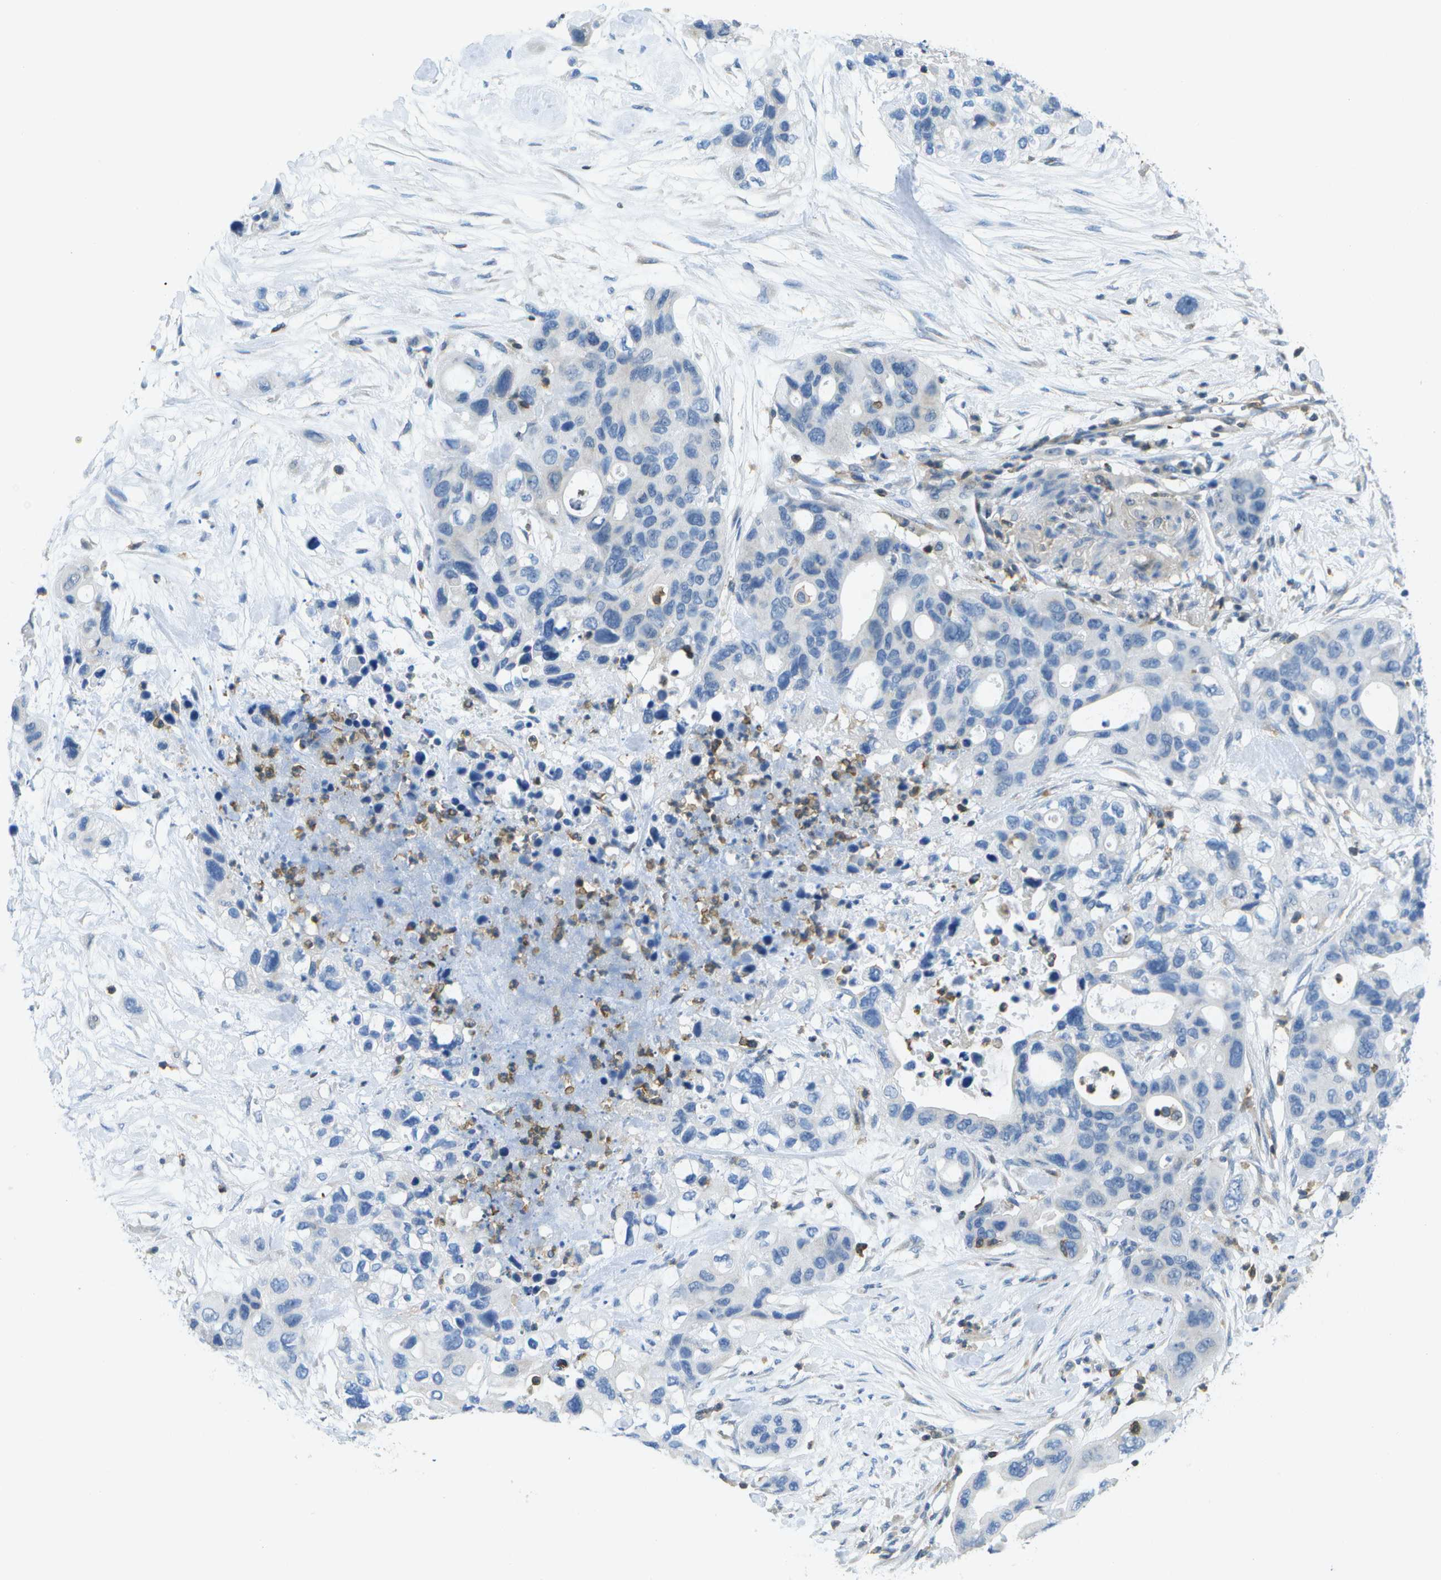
{"staining": {"intensity": "negative", "quantity": "none", "location": "none"}, "tissue": "pancreatic cancer", "cell_type": "Tumor cells", "image_type": "cancer", "snomed": [{"axis": "morphology", "description": "Adenocarcinoma, NOS"}, {"axis": "topography", "description": "Pancreas"}], "caption": "Human pancreatic adenocarcinoma stained for a protein using immunohistochemistry demonstrates no staining in tumor cells.", "gene": "RCSD1", "patient": {"sex": "female", "age": 71}}